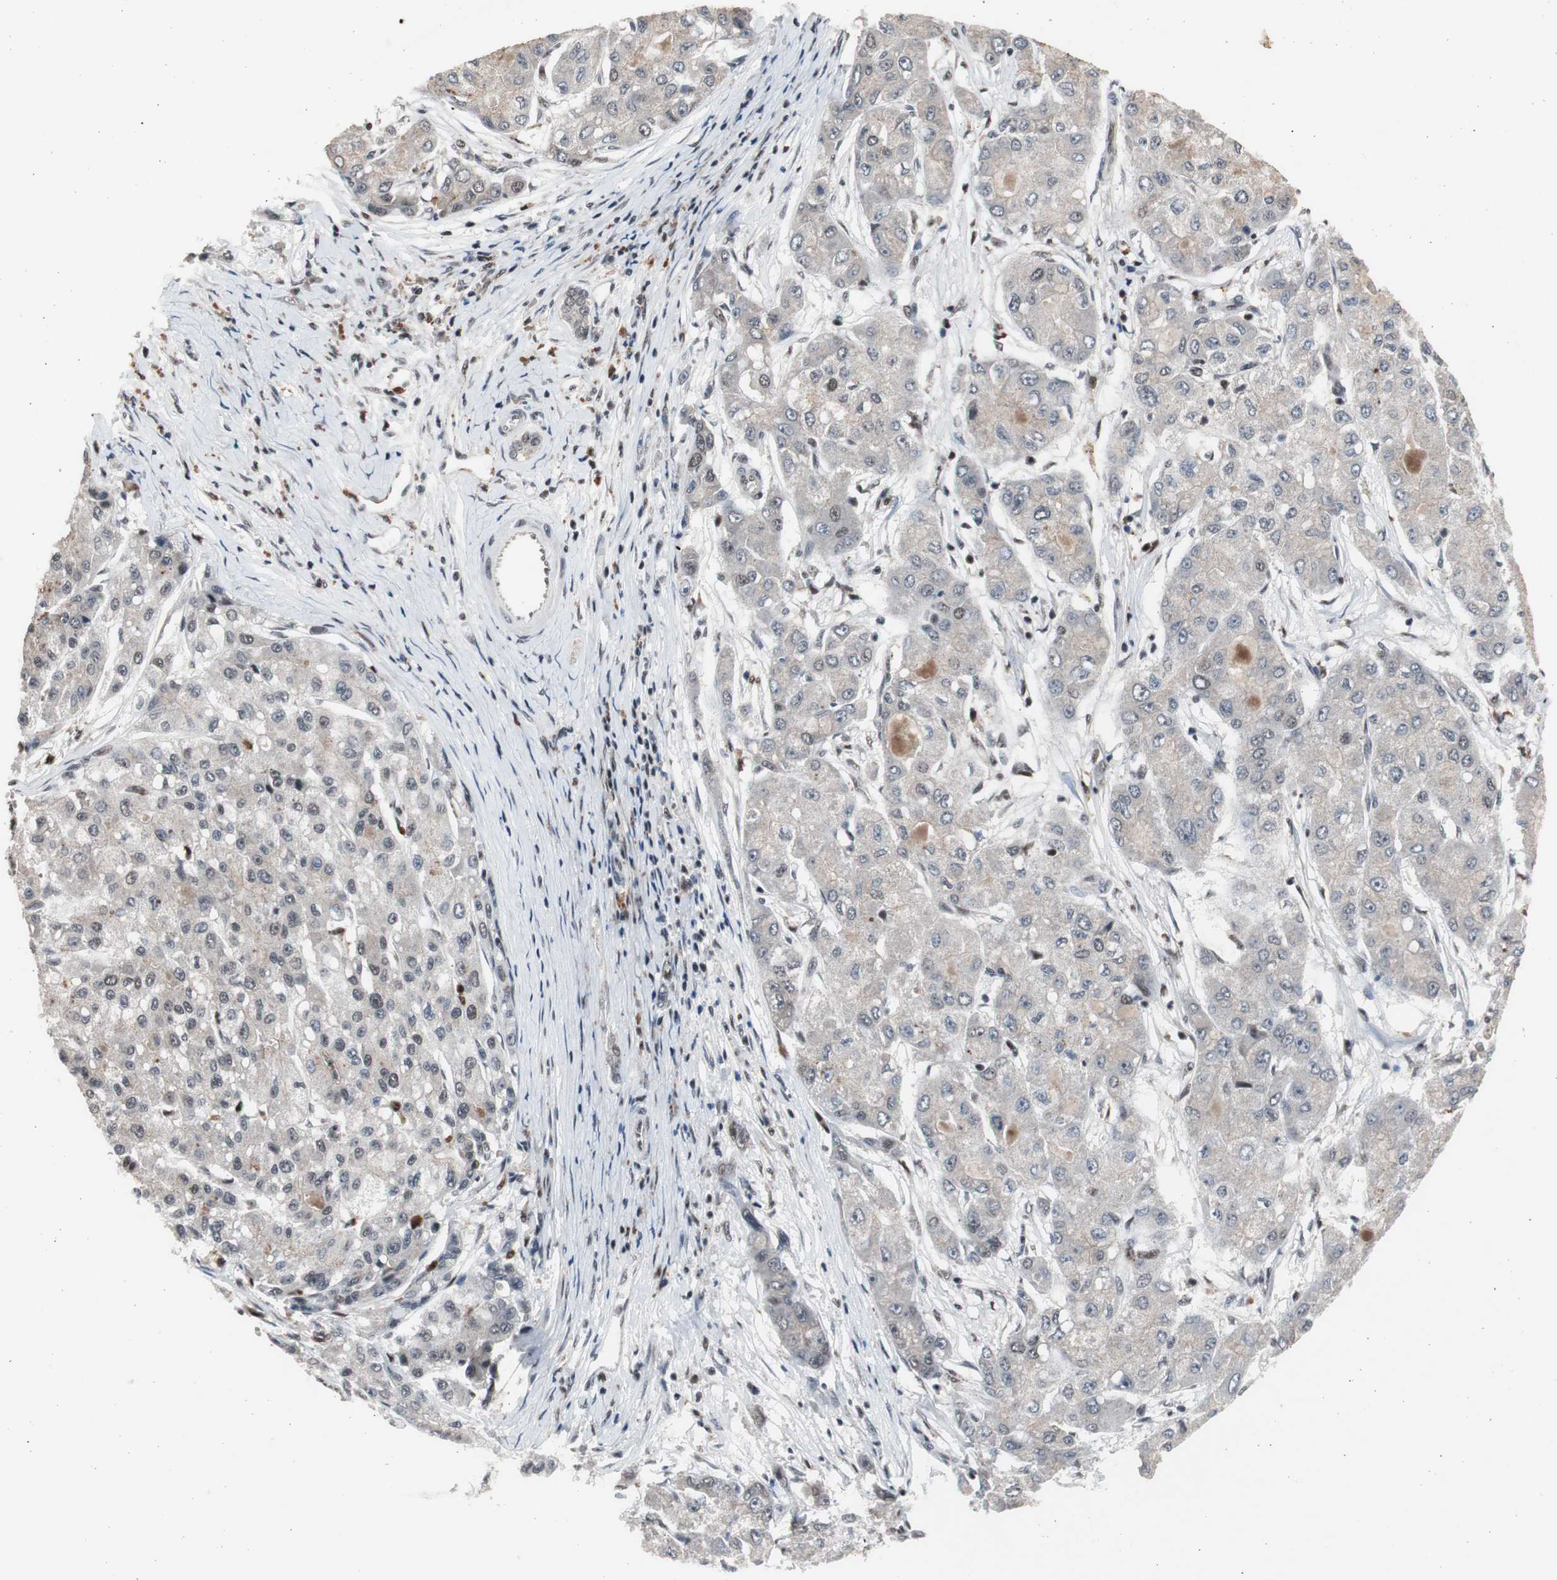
{"staining": {"intensity": "weak", "quantity": "<25%", "location": "nuclear"}, "tissue": "liver cancer", "cell_type": "Tumor cells", "image_type": "cancer", "snomed": [{"axis": "morphology", "description": "Carcinoma, Hepatocellular, NOS"}, {"axis": "topography", "description": "Liver"}], "caption": "Hepatocellular carcinoma (liver) was stained to show a protein in brown. There is no significant positivity in tumor cells.", "gene": "RPA1", "patient": {"sex": "male", "age": 80}}